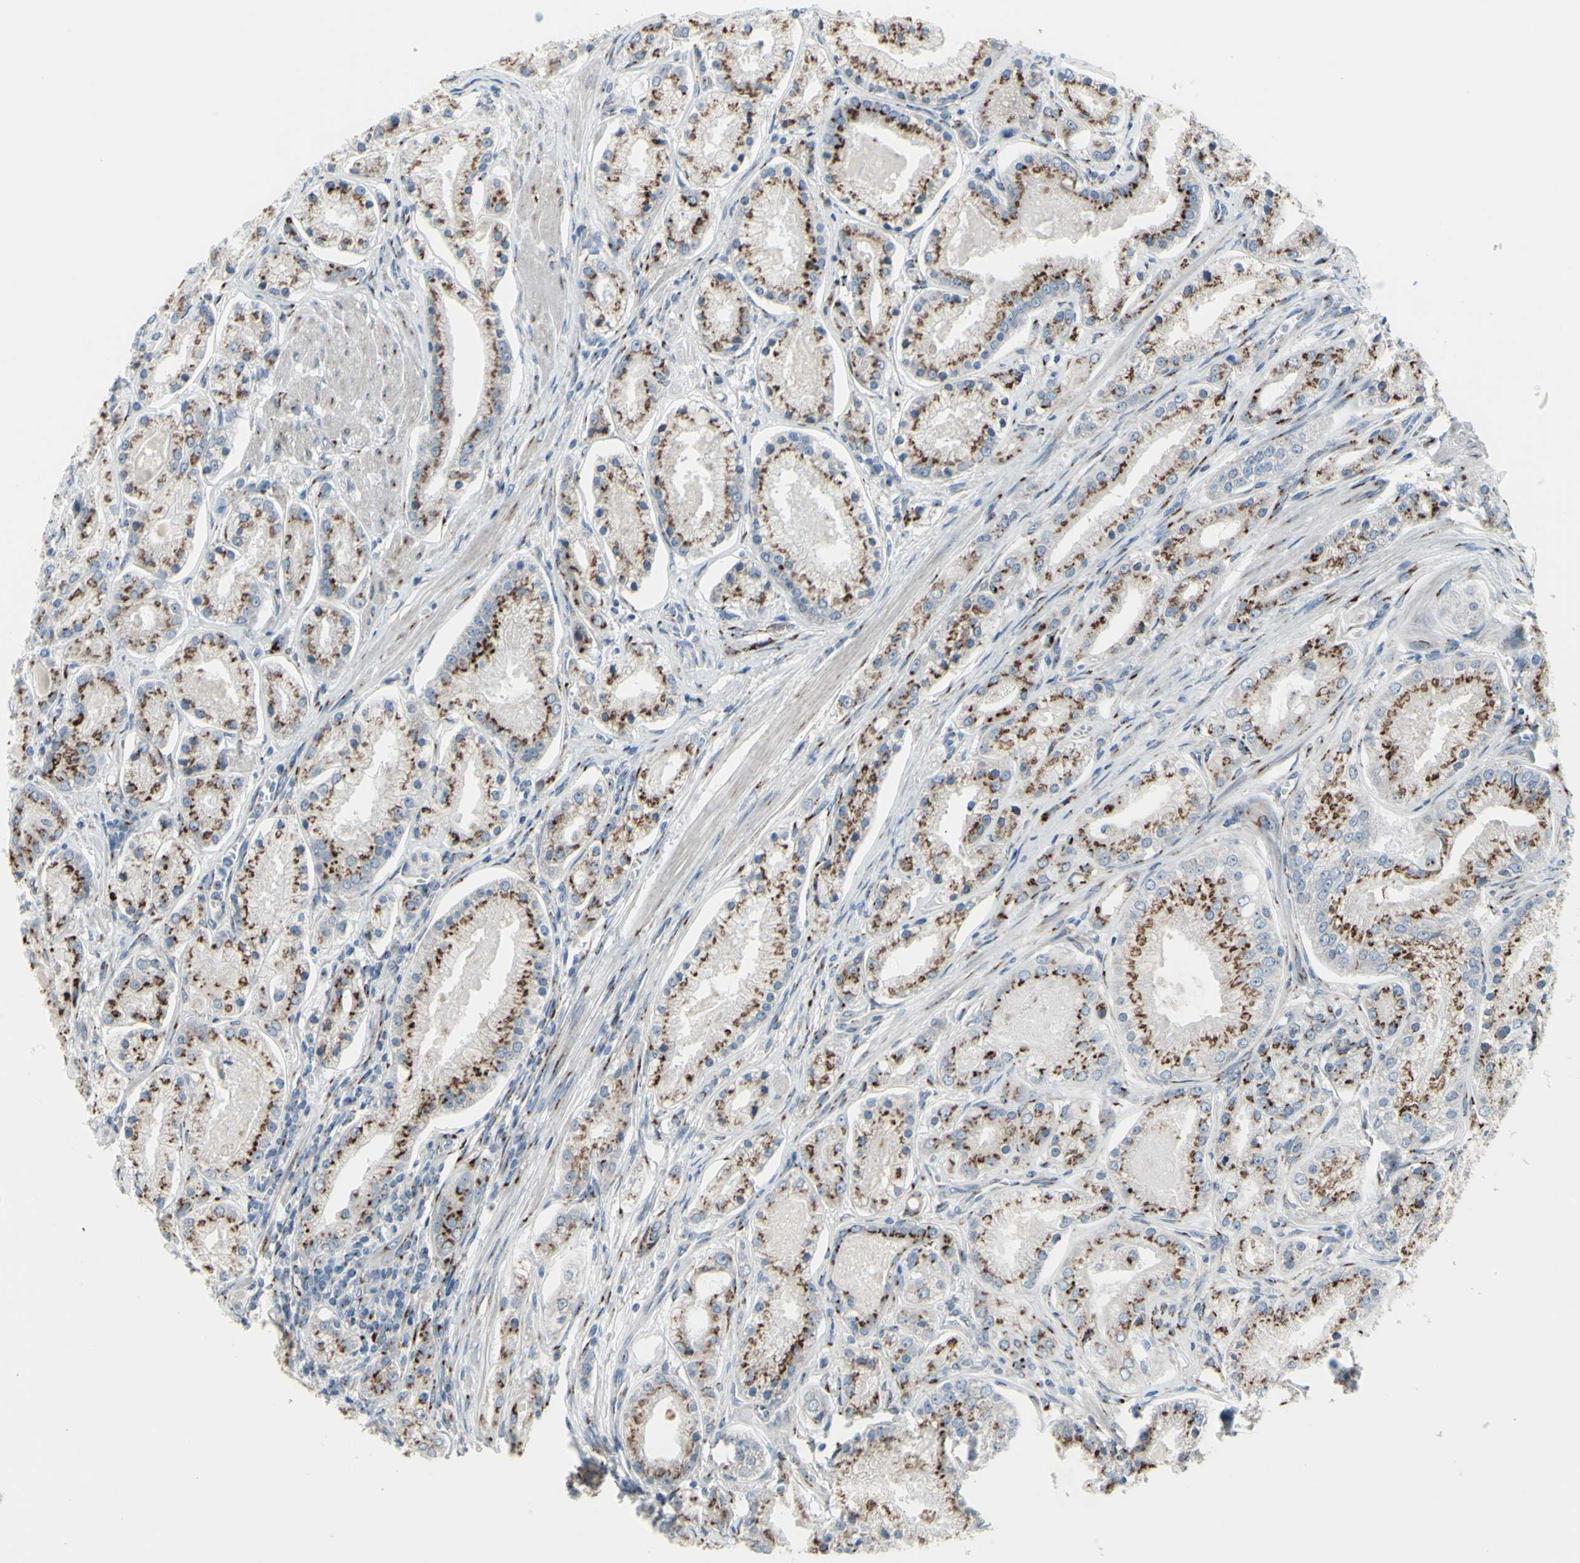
{"staining": {"intensity": "strong", "quantity": ">75%", "location": "cytoplasmic/membranous"}, "tissue": "prostate cancer", "cell_type": "Tumor cells", "image_type": "cancer", "snomed": [{"axis": "morphology", "description": "Adenocarcinoma, High grade"}, {"axis": "topography", "description": "Prostate"}], "caption": "Strong cytoplasmic/membranous positivity is seen in approximately >75% of tumor cells in prostate cancer (high-grade adenocarcinoma).", "gene": "GLG1", "patient": {"sex": "male", "age": 66}}